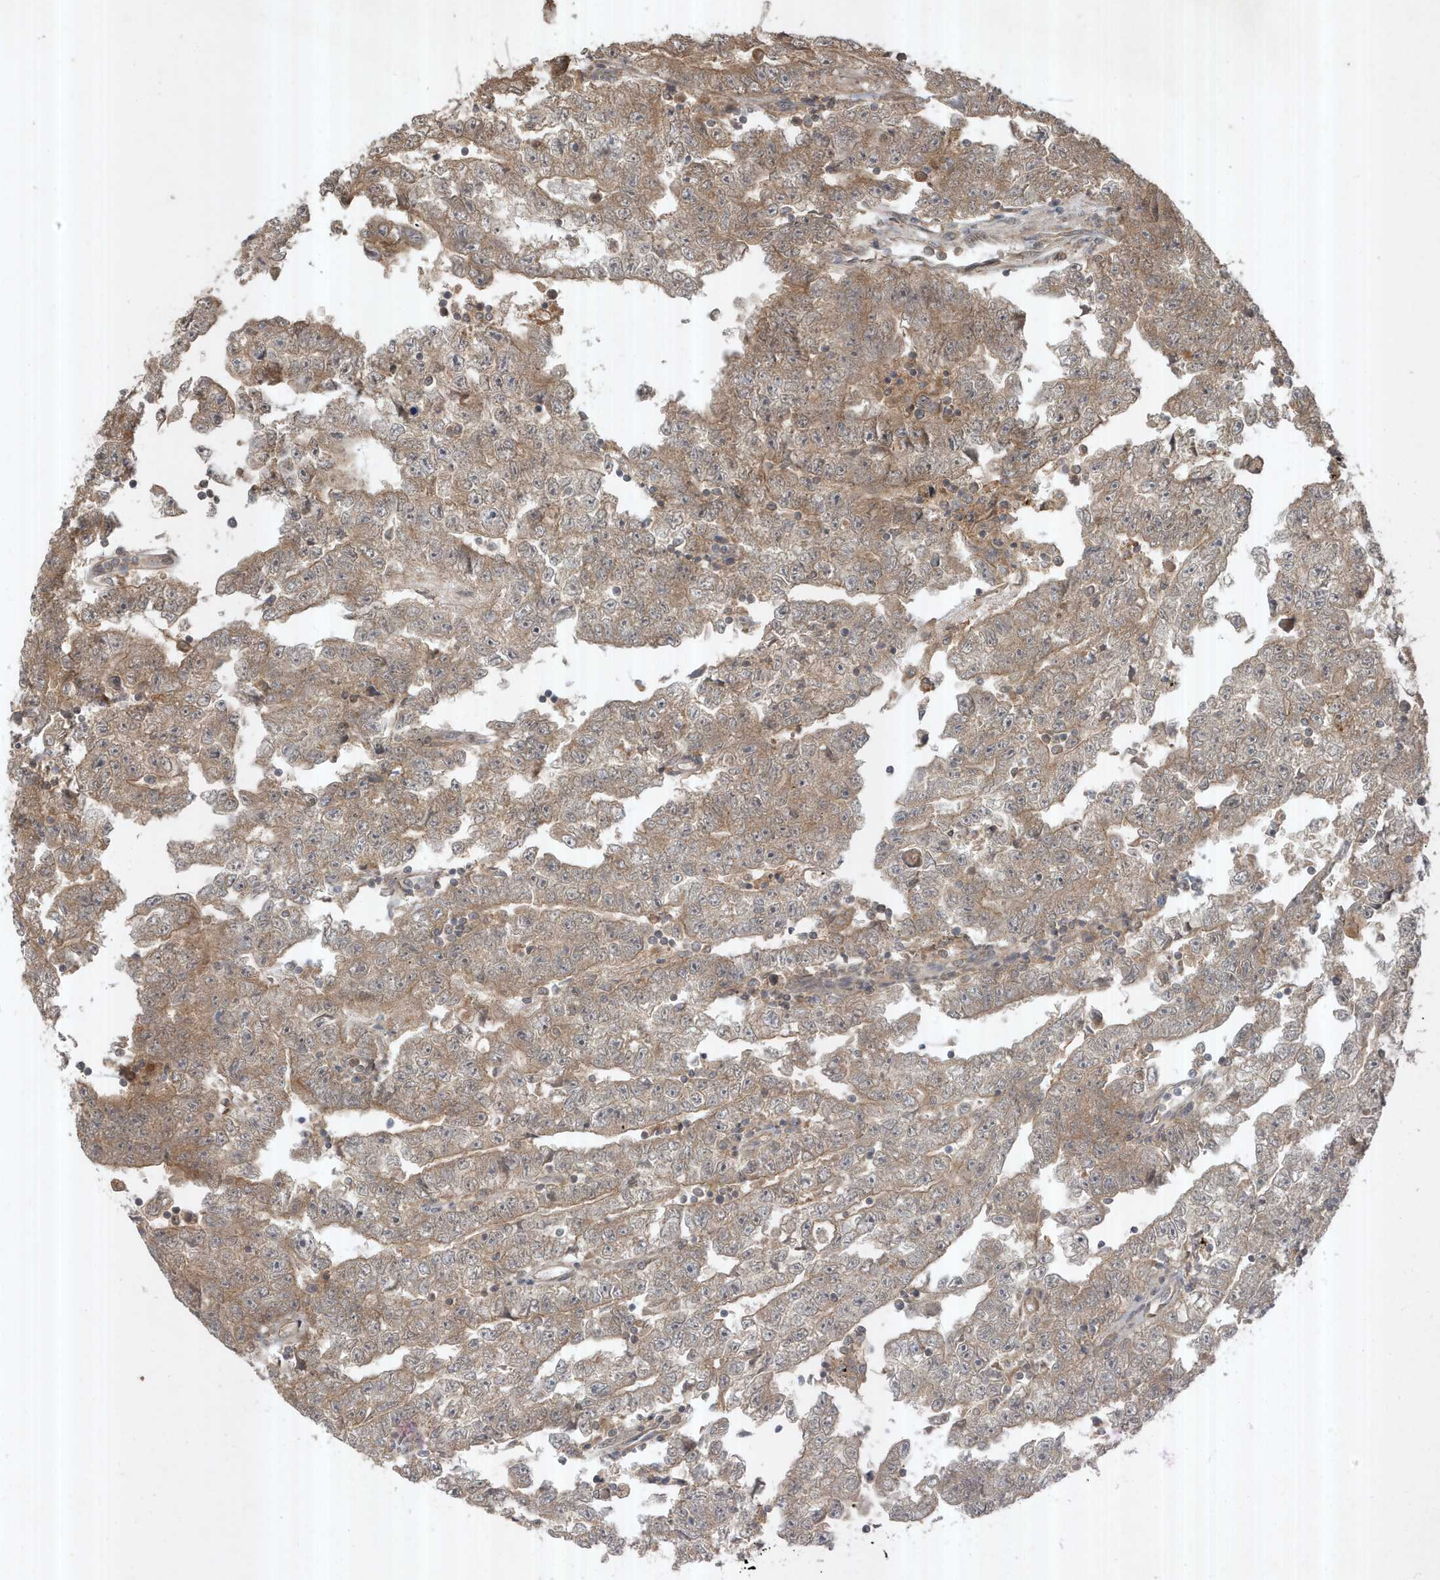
{"staining": {"intensity": "weak", "quantity": ">75%", "location": "cytoplasmic/membranous"}, "tissue": "testis cancer", "cell_type": "Tumor cells", "image_type": "cancer", "snomed": [{"axis": "morphology", "description": "Carcinoma, Embryonal, NOS"}, {"axis": "topography", "description": "Testis"}], "caption": "DAB immunohistochemical staining of human testis cancer reveals weak cytoplasmic/membranous protein staining in approximately >75% of tumor cells.", "gene": "ABCB9", "patient": {"sex": "male", "age": 25}}